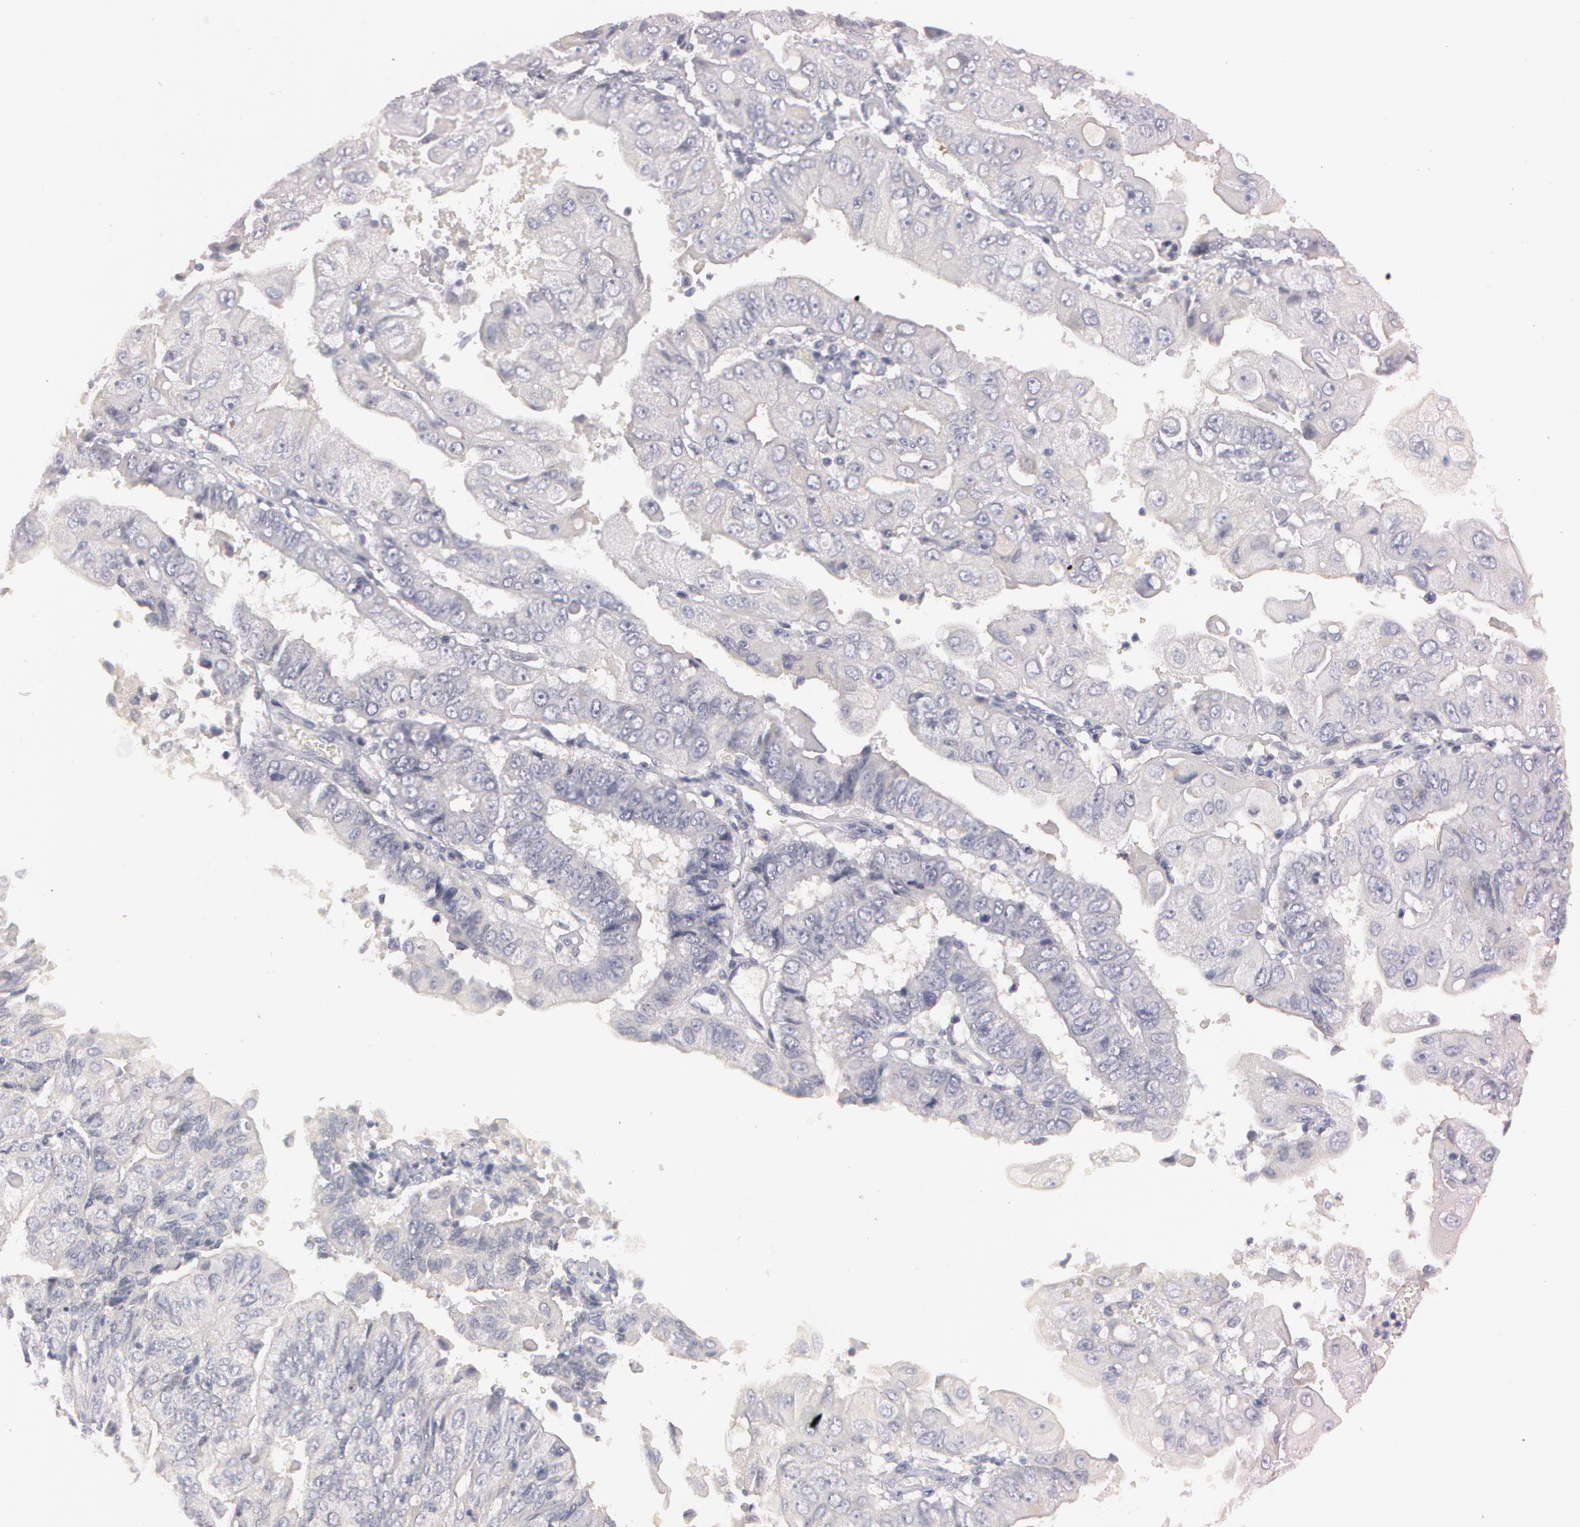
{"staining": {"intensity": "negative", "quantity": "none", "location": "none"}, "tissue": "endometrial cancer", "cell_type": "Tumor cells", "image_type": "cancer", "snomed": [{"axis": "morphology", "description": "Adenocarcinoma, NOS"}, {"axis": "topography", "description": "Endometrium"}], "caption": "Protein analysis of endometrial adenocarcinoma shows no significant expression in tumor cells.", "gene": "MXRA5", "patient": {"sex": "female", "age": 75}}